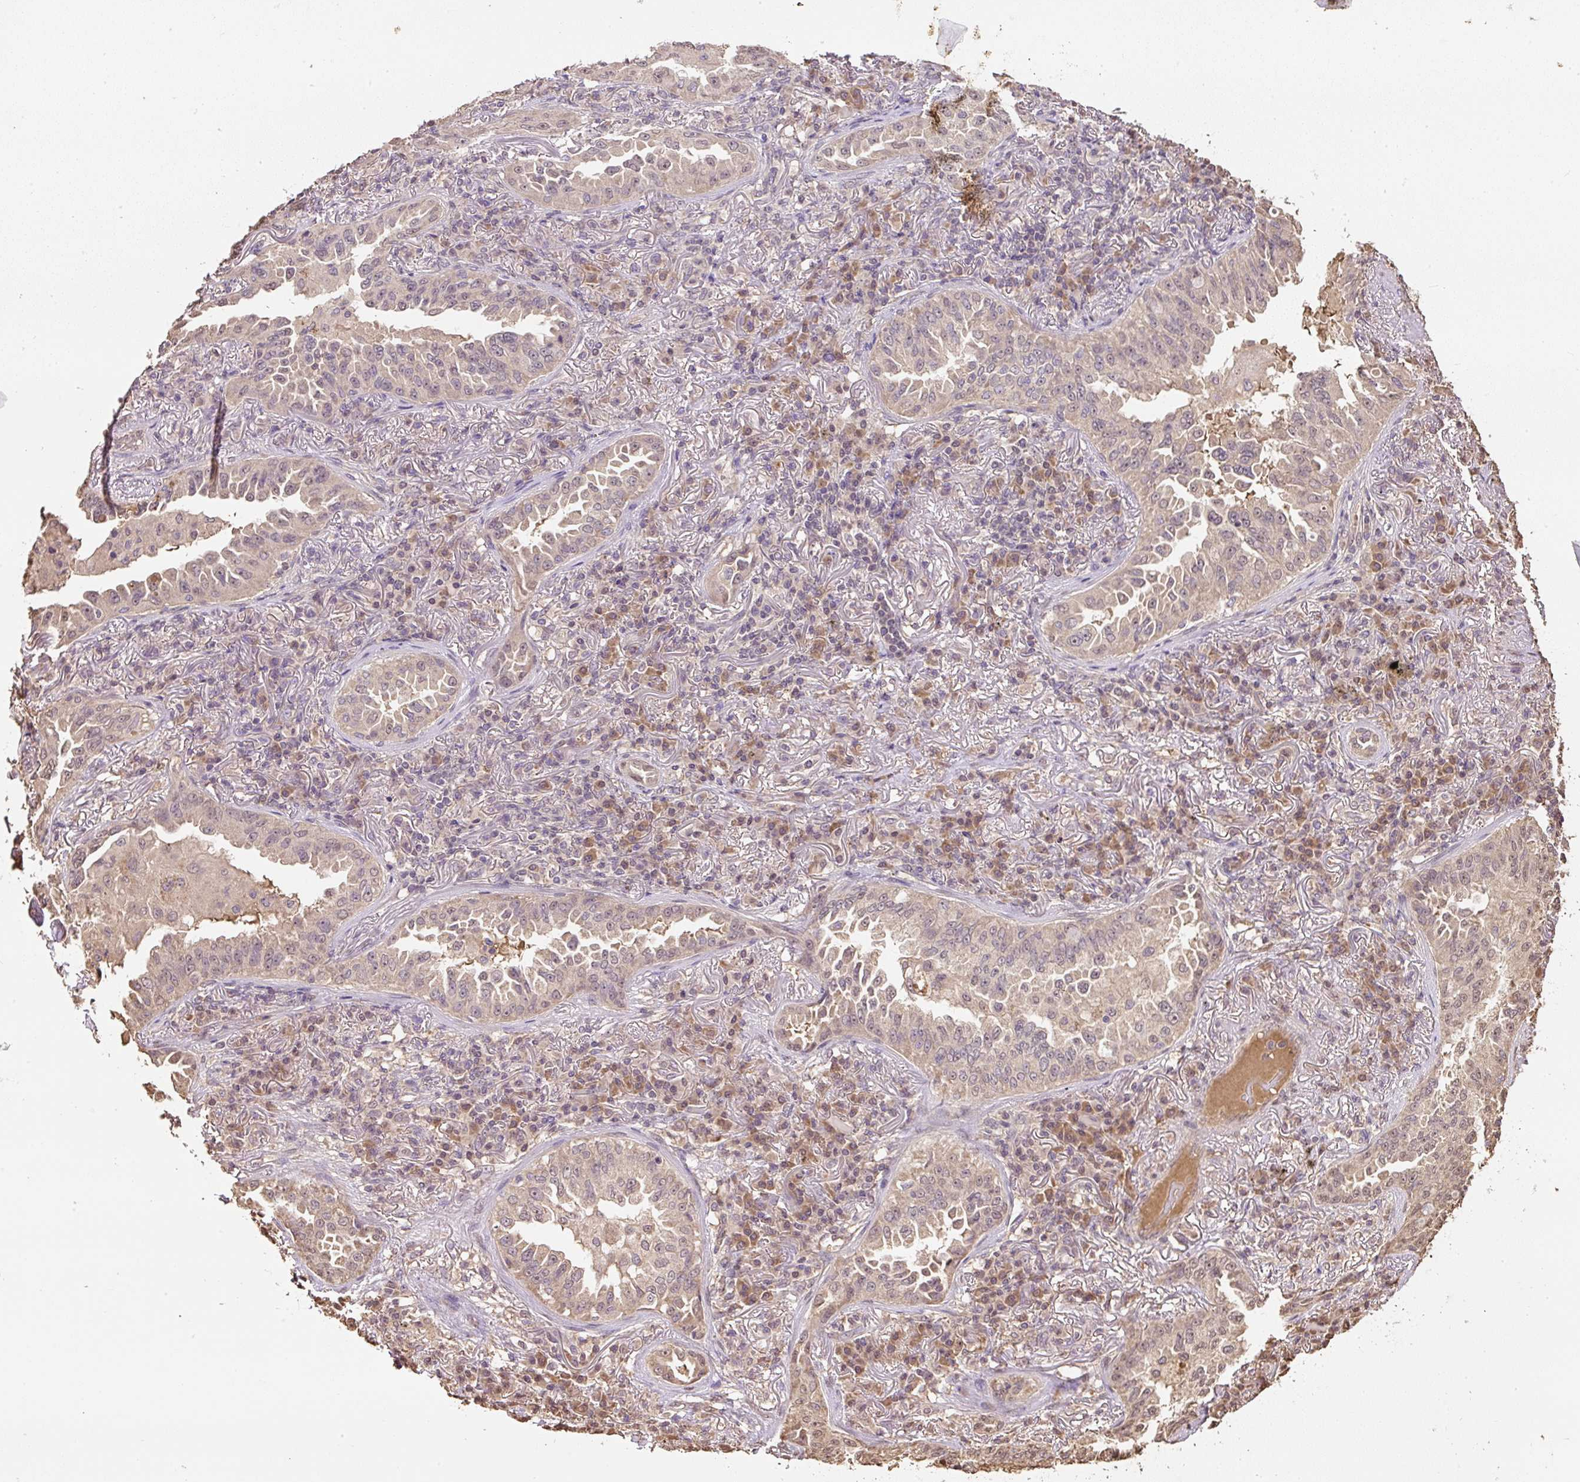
{"staining": {"intensity": "weak", "quantity": "25%-75%", "location": "cytoplasmic/membranous,nuclear"}, "tissue": "lung cancer", "cell_type": "Tumor cells", "image_type": "cancer", "snomed": [{"axis": "morphology", "description": "Adenocarcinoma, NOS"}, {"axis": "topography", "description": "Lung"}], "caption": "Immunohistochemical staining of lung cancer shows weak cytoplasmic/membranous and nuclear protein staining in about 25%-75% of tumor cells. The staining was performed using DAB, with brown indicating positive protein expression. Nuclei are stained blue with hematoxylin.", "gene": "TMEM170B", "patient": {"sex": "female", "age": 69}}